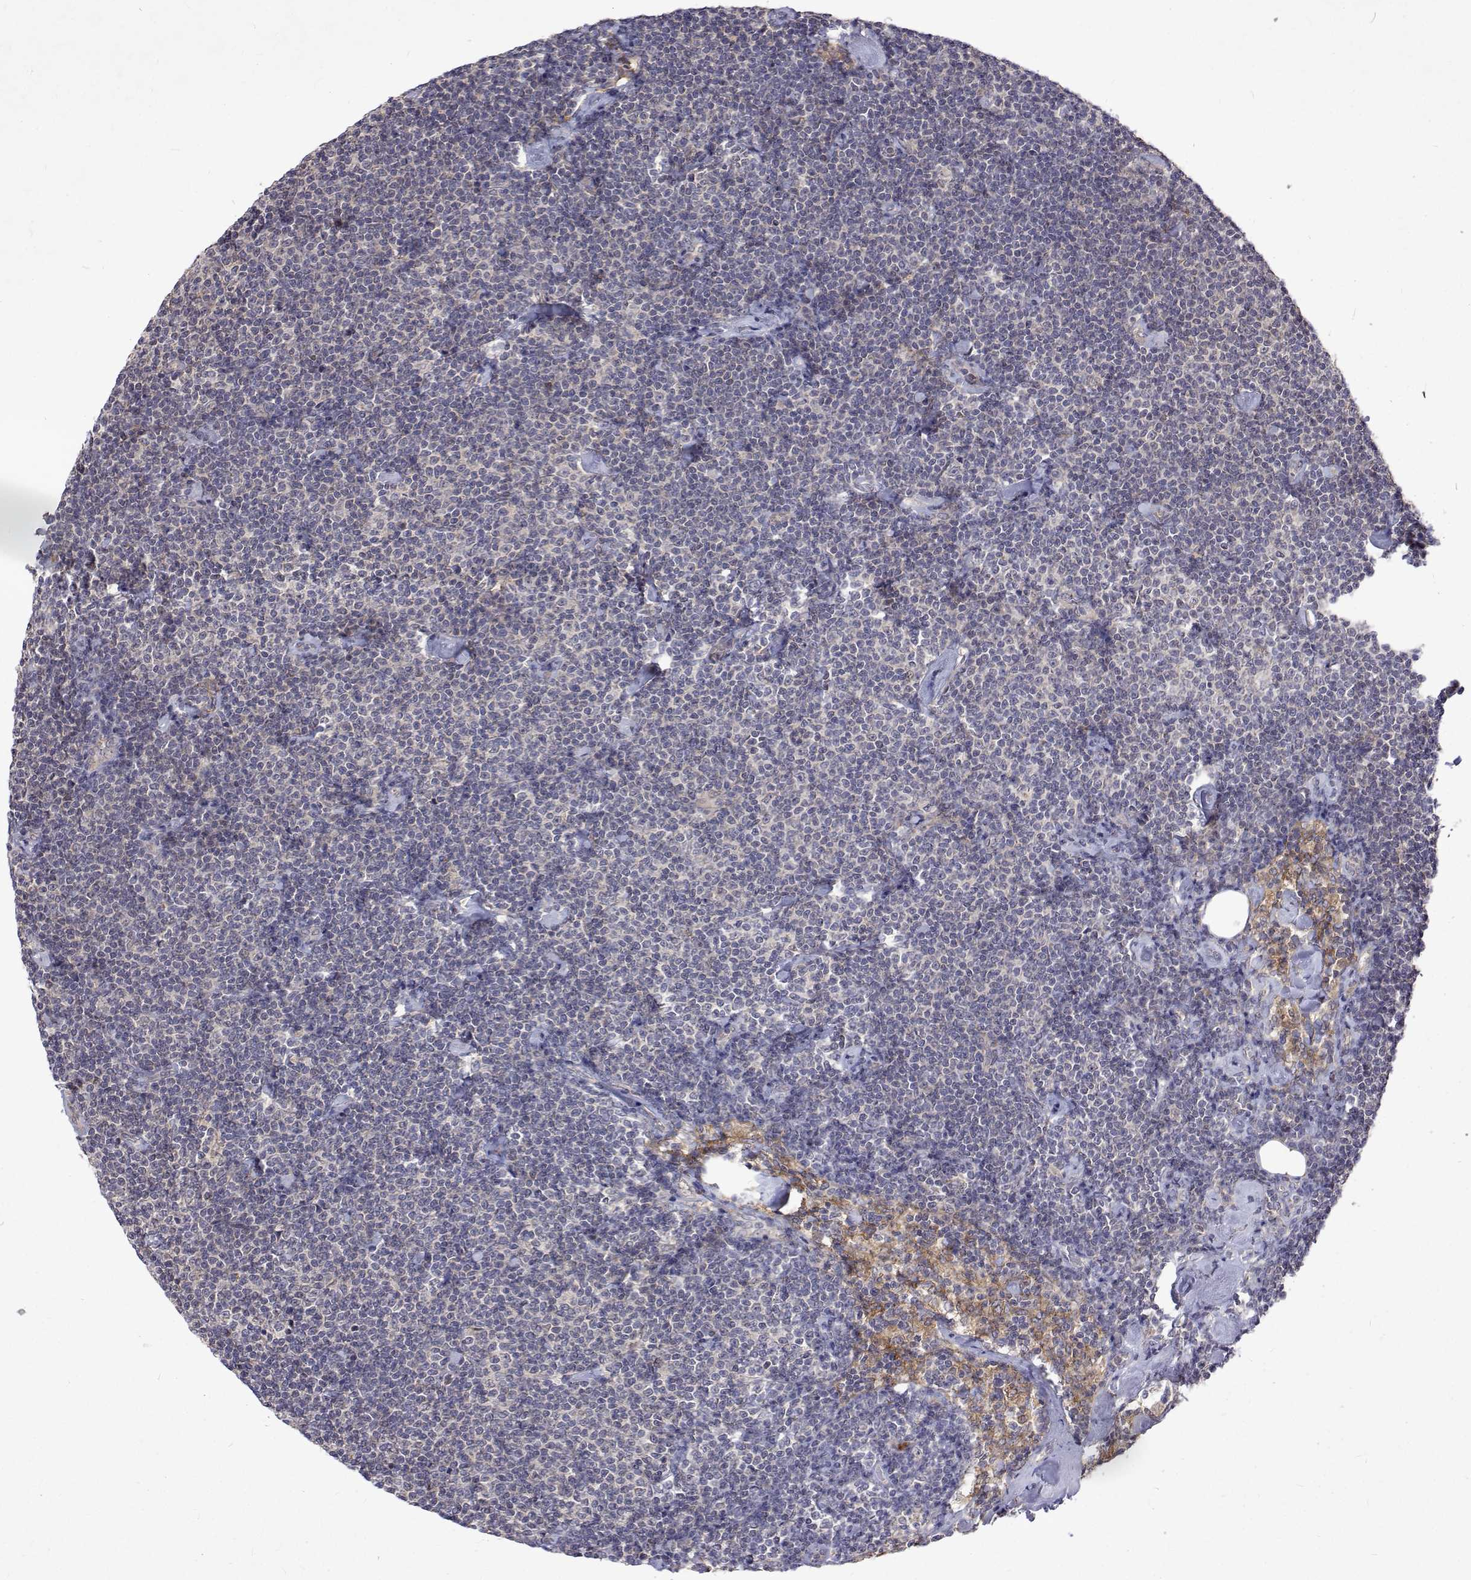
{"staining": {"intensity": "negative", "quantity": "none", "location": "none"}, "tissue": "lymphoma", "cell_type": "Tumor cells", "image_type": "cancer", "snomed": [{"axis": "morphology", "description": "Malignant lymphoma, non-Hodgkin's type, Low grade"}, {"axis": "topography", "description": "Lymph node"}], "caption": "Immunohistochemical staining of human malignant lymphoma, non-Hodgkin's type (low-grade) demonstrates no significant positivity in tumor cells.", "gene": "ALKBH8", "patient": {"sex": "male", "age": 81}}